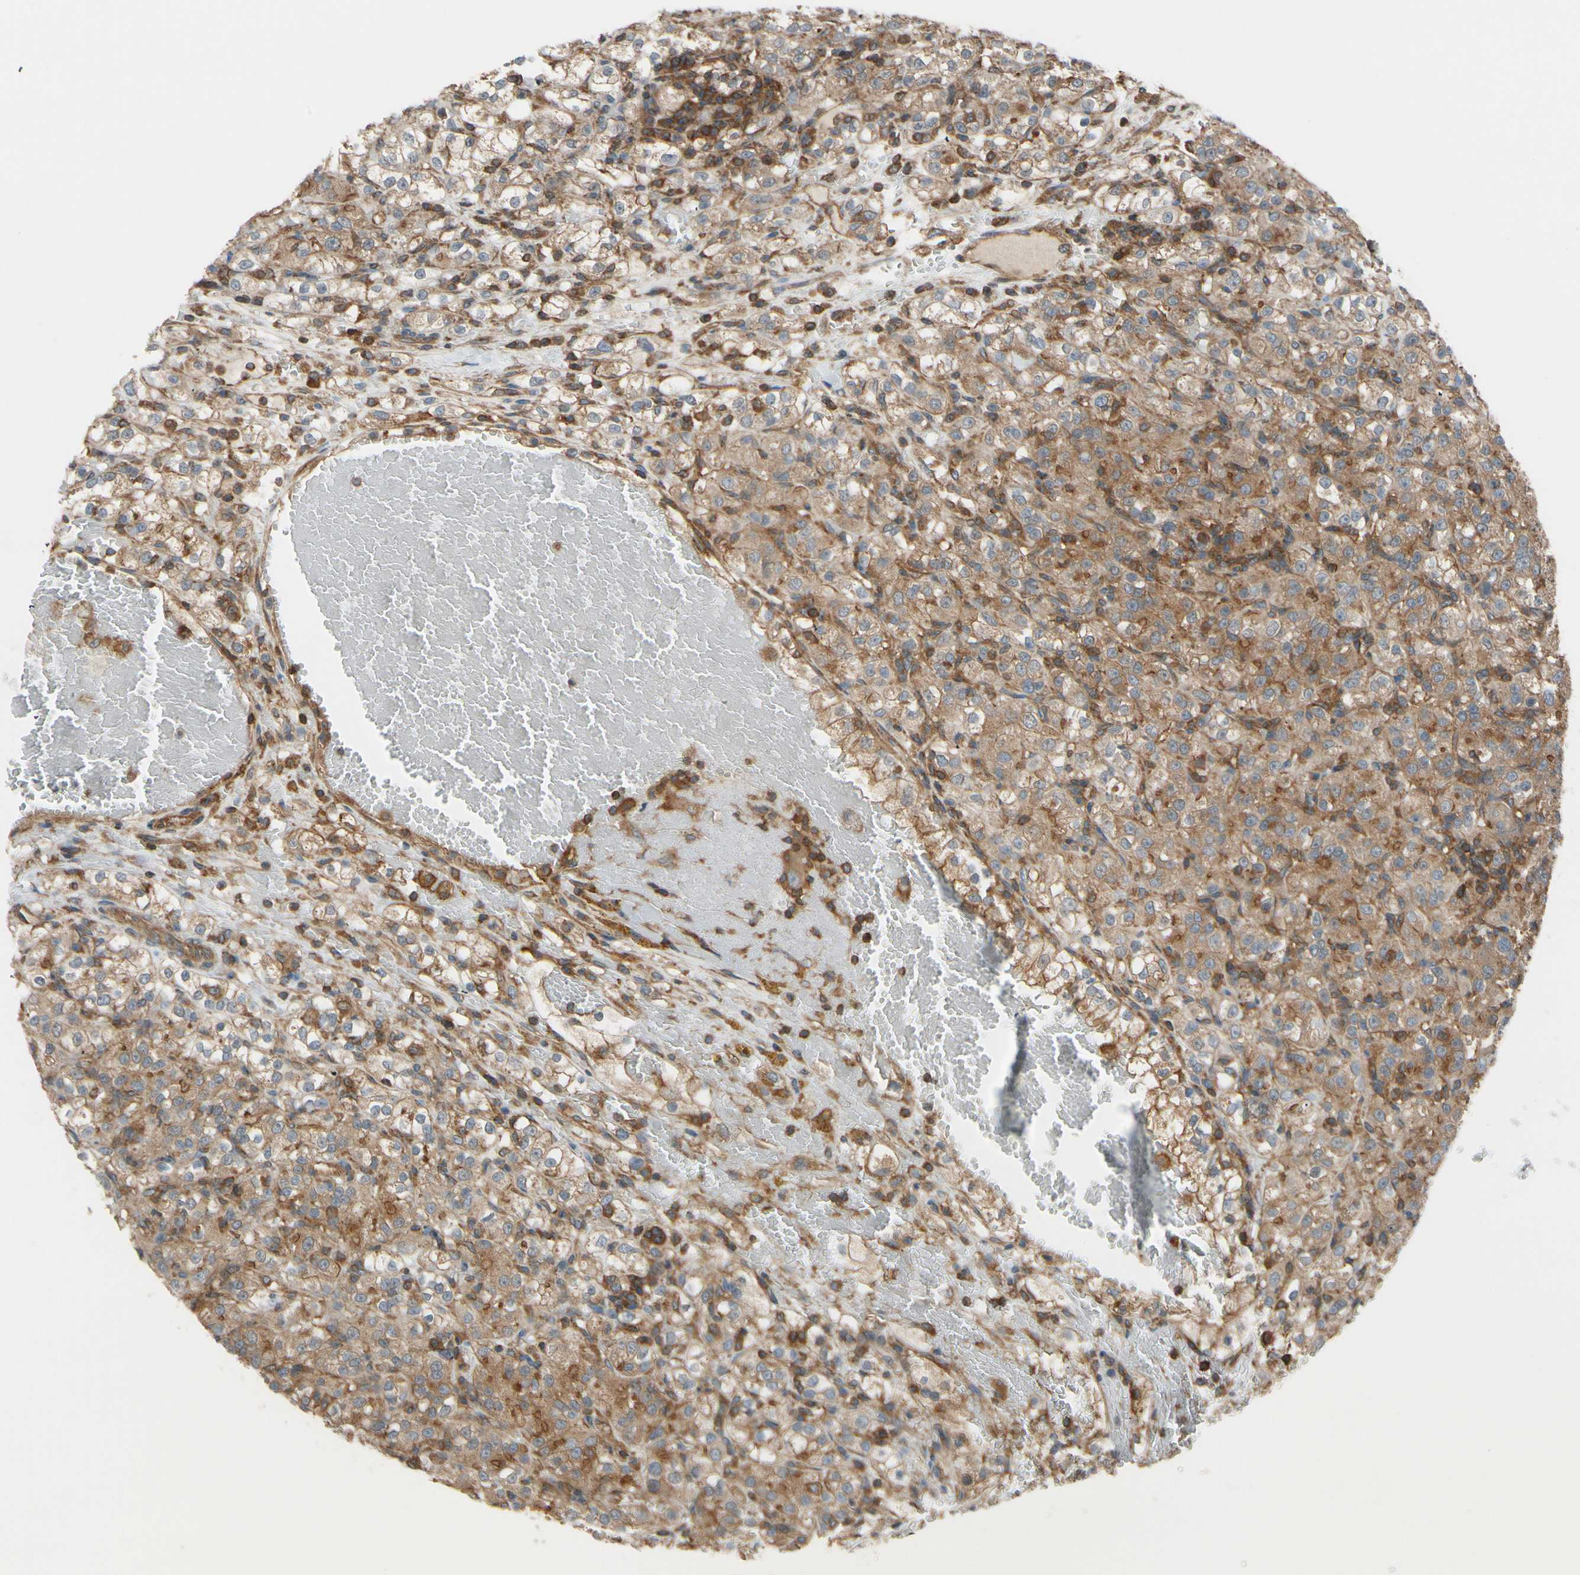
{"staining": {"intensity": "moderate", "quantity": "25%-75%", "location": "cytoplasmic/membranous"}, "tissue": "renal cancer", "cell_type": "Tumor cells", "image_type": "cancer", "snomed": [{"axis": "morphology", "description": "Normal tissue, NOS"}, {"axis": "morphology", "description": "Adenocarcinoma, NOS"}, {"axis": "topography", "description": "Kidney"}], "caption": "An IHC histopathology image of tumor tissue is shown. Protein staining in brown labels moderate cytoplasmic/membranous positivity in adenocarcinoma (renal) within tumor cells.", "gene": "EPS15", "patient": {"sex": "male", "age": 61}}